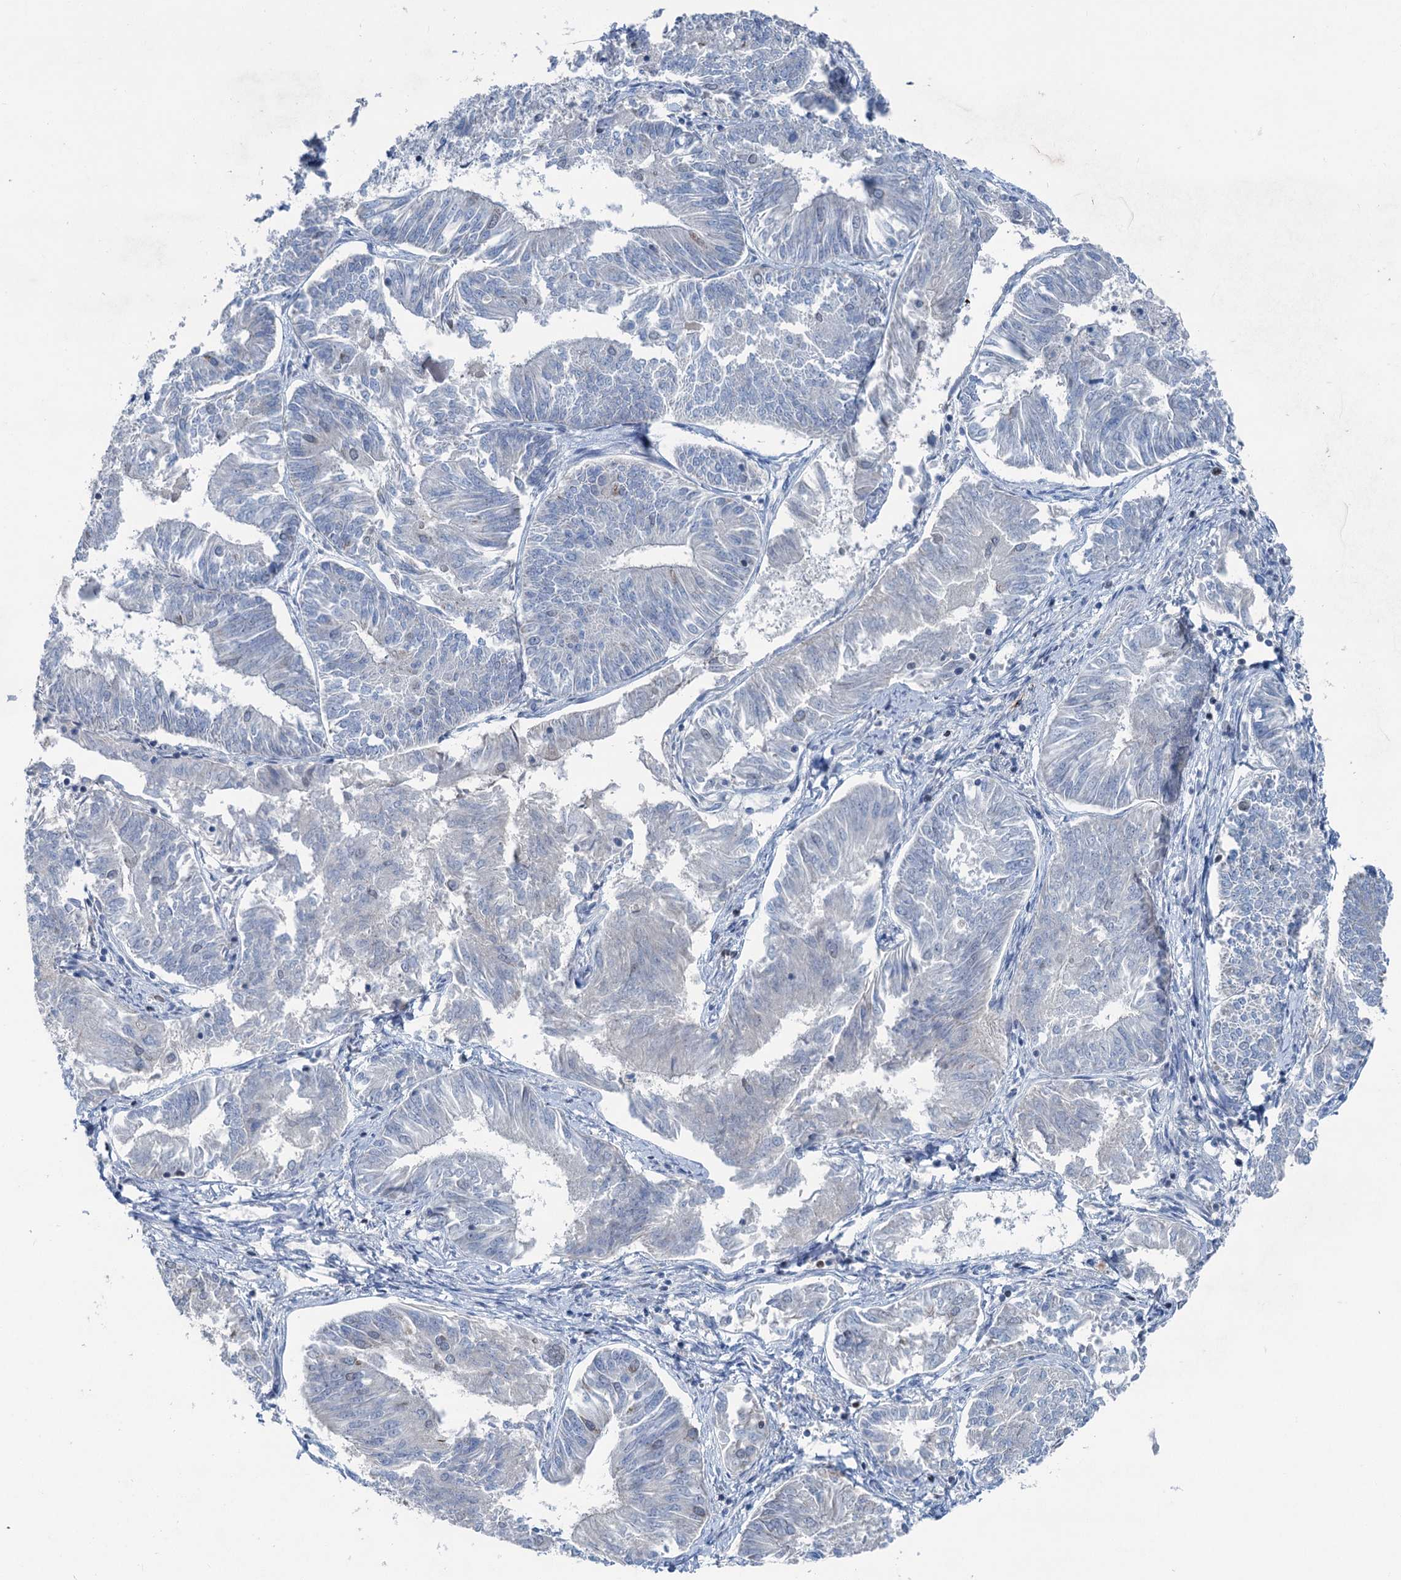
{"staining": {"intensity": "negative", "quantity": "none", "location": "none"}, "tissue": "endometrial cancer", "cell_type": "Tumor cells", "image_type": "cancer", "snomed": [{"axis": "morphology", "description": "Adenocarcinoma, NOS"}, {"axis": "topography", "description": "Endometrium"}], "caption": "Immunohistochemistry (IHC) of human adenocarcinoma (endometrial) reveals no positivity in tumor cells.", "gene": "ELP4", "patient": {"sex": "female", "age": 58}}